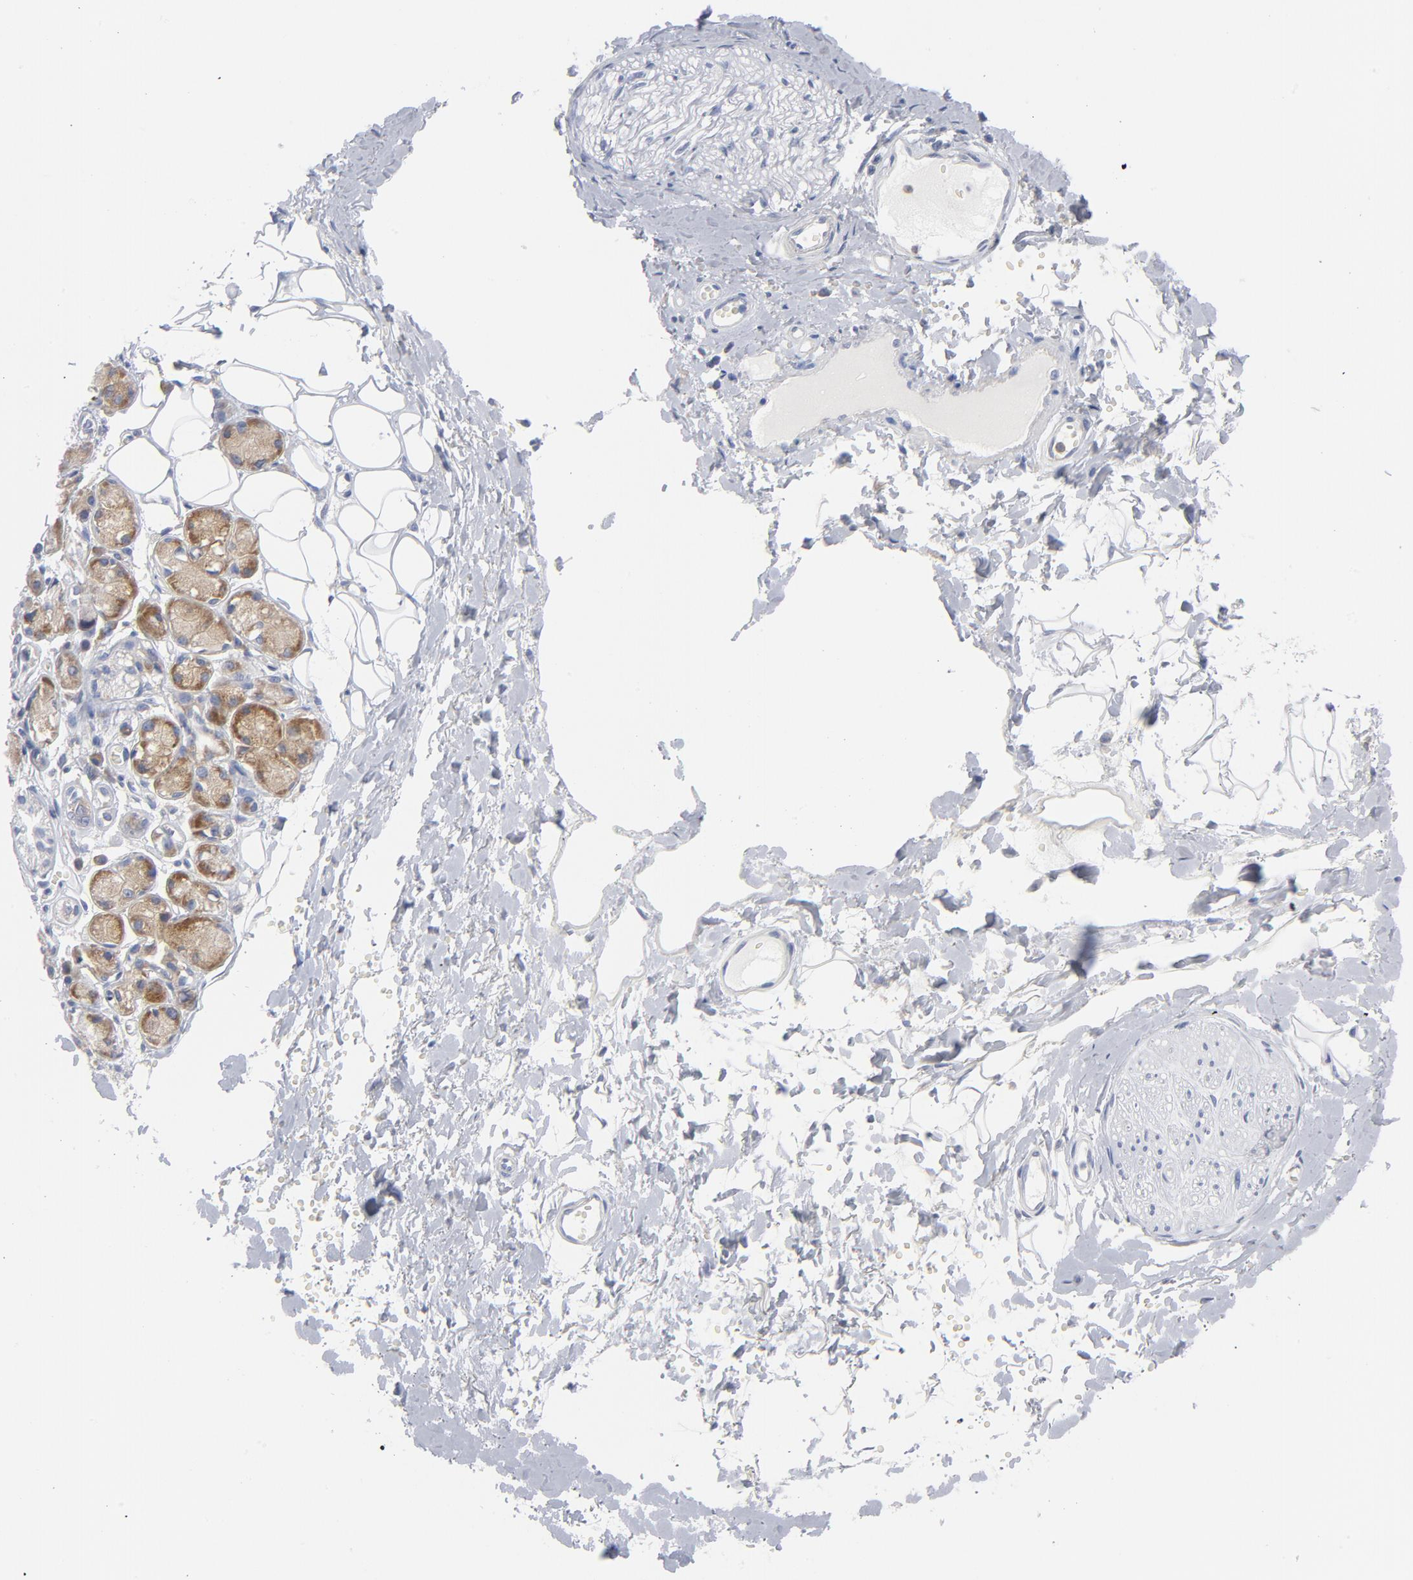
{"staining": {"intensity": "negative", "quantity": "none", "location": "none"}, "tissue": "adipose tissue", "cell_type": "Adipocytes", "image_type": "normal", "snomed": [{"axis": "morphology", "description": "Normal tissue, NOS"}, {"axis": "morphology", "description": "Inflammation, NOS"}, {"axis": "topography", "description": "Salivary gland"}, {"axis": "topography", "description": "Peripheral nerve tissue"}], "caption": "This image is of unremarkable adipose tissue stained with immunohistochemistry (IHC) to label a protein in brown with the nuclei are counter-stained blue. There is no staining in adipocytes. Brightfield microscopy of immunohistochemistry stained with DAB (3,3'-diaminobenzidine) (brown) and hematoxylin (blue), captured at high magnification.", "gene": "CD86", "patient": {"sex": "female", "age": 75}}